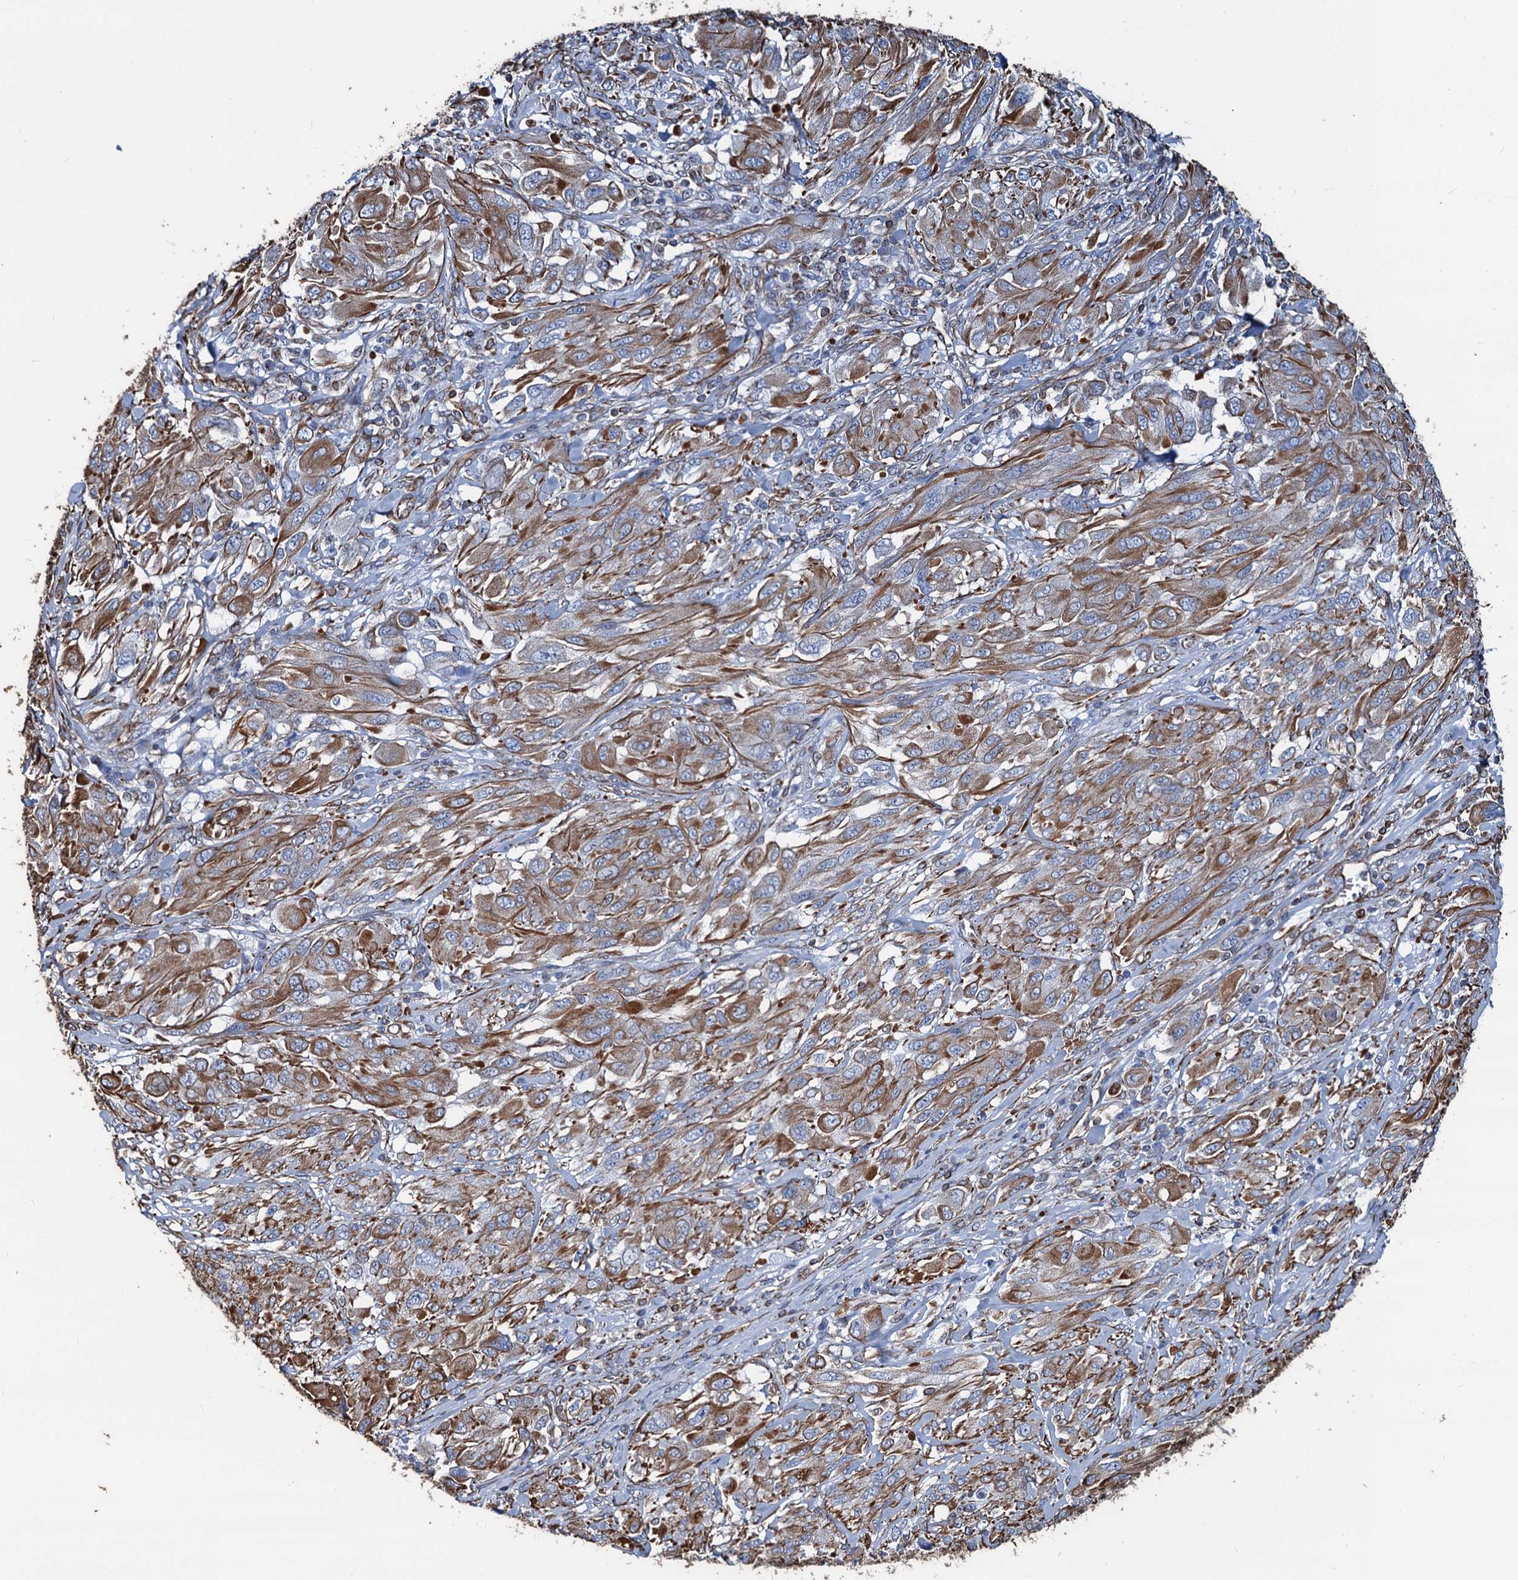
{"staining": {"intensity": "moderate", "quantity": ">75%", "location": "cytoplasmic/membranous"}, "tissue": "melanoma", "cell_type": "Tumor cells", "image_type": "cancer", "snomed": [{"axis": "morphology", "description": "Malignant melanoma, NOS"}, {"axis": "topography", "description": "Skin"}], "caption": "Human melanoma stained with a brown dye demonstrates moderate cytoplasmic/membranous positive expression in about >75% of tumor cells.", "gene": "PGM2", "patient": {"sex": "female", "age": 91}}